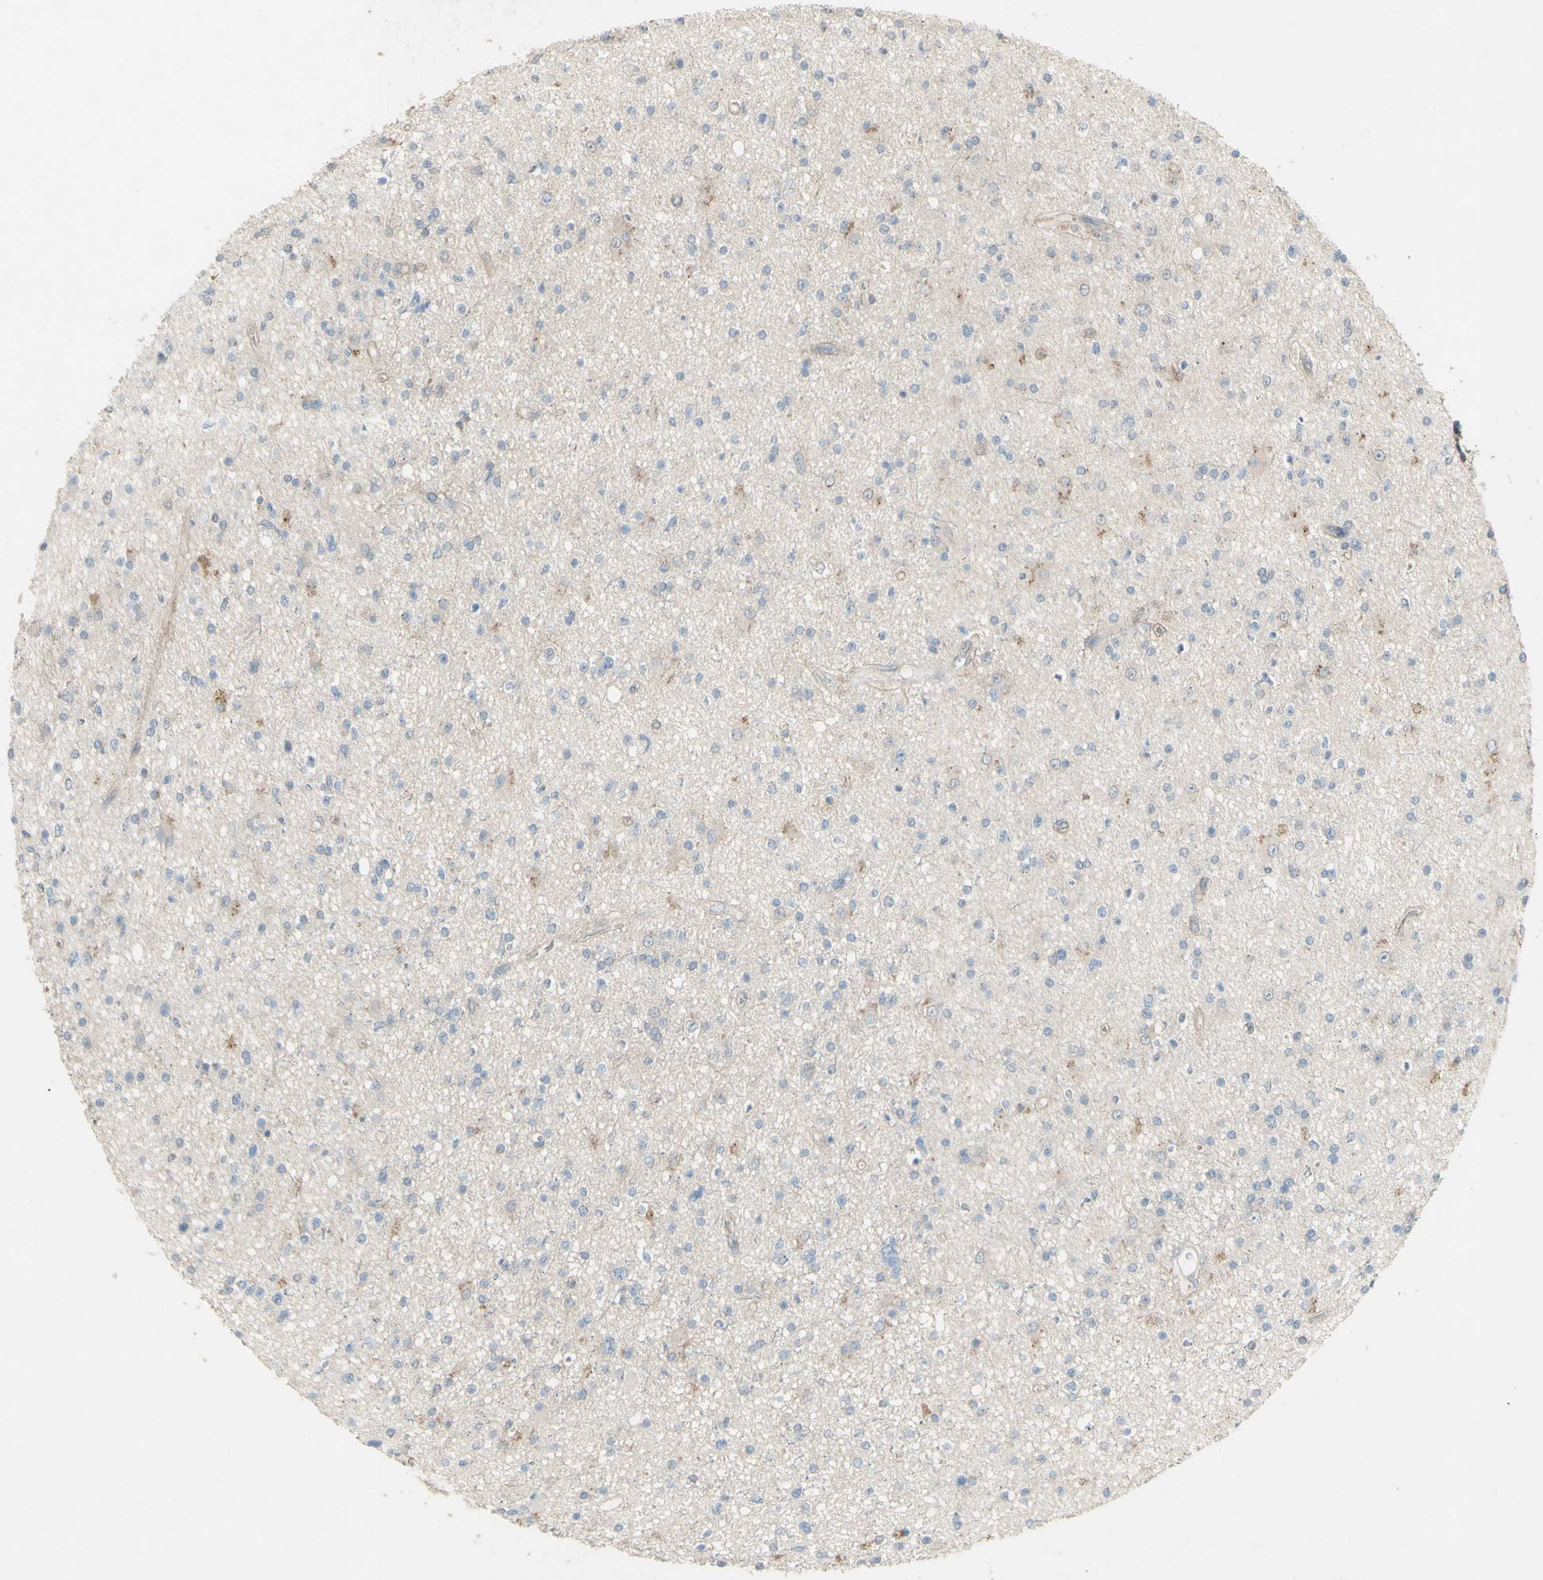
{"staining": {"intensity": "negative", "quantity": "none", "location": "none"}, "tissue": "glioma", "cell_type": "Tumor cells", "image_type": "cancer", "snomed": [{"axis": "morphology", "description": "Glioma, malignant, High grade"}, {"axis": "topography", "description": "Brain"}], "caption": "Immunohistochemistry histopathology image of glioma stained for a protein (brown), which shows no expression in tumor cells.", "gene": "FXYD3", "patient": {"sex": "male", "age": 33}}